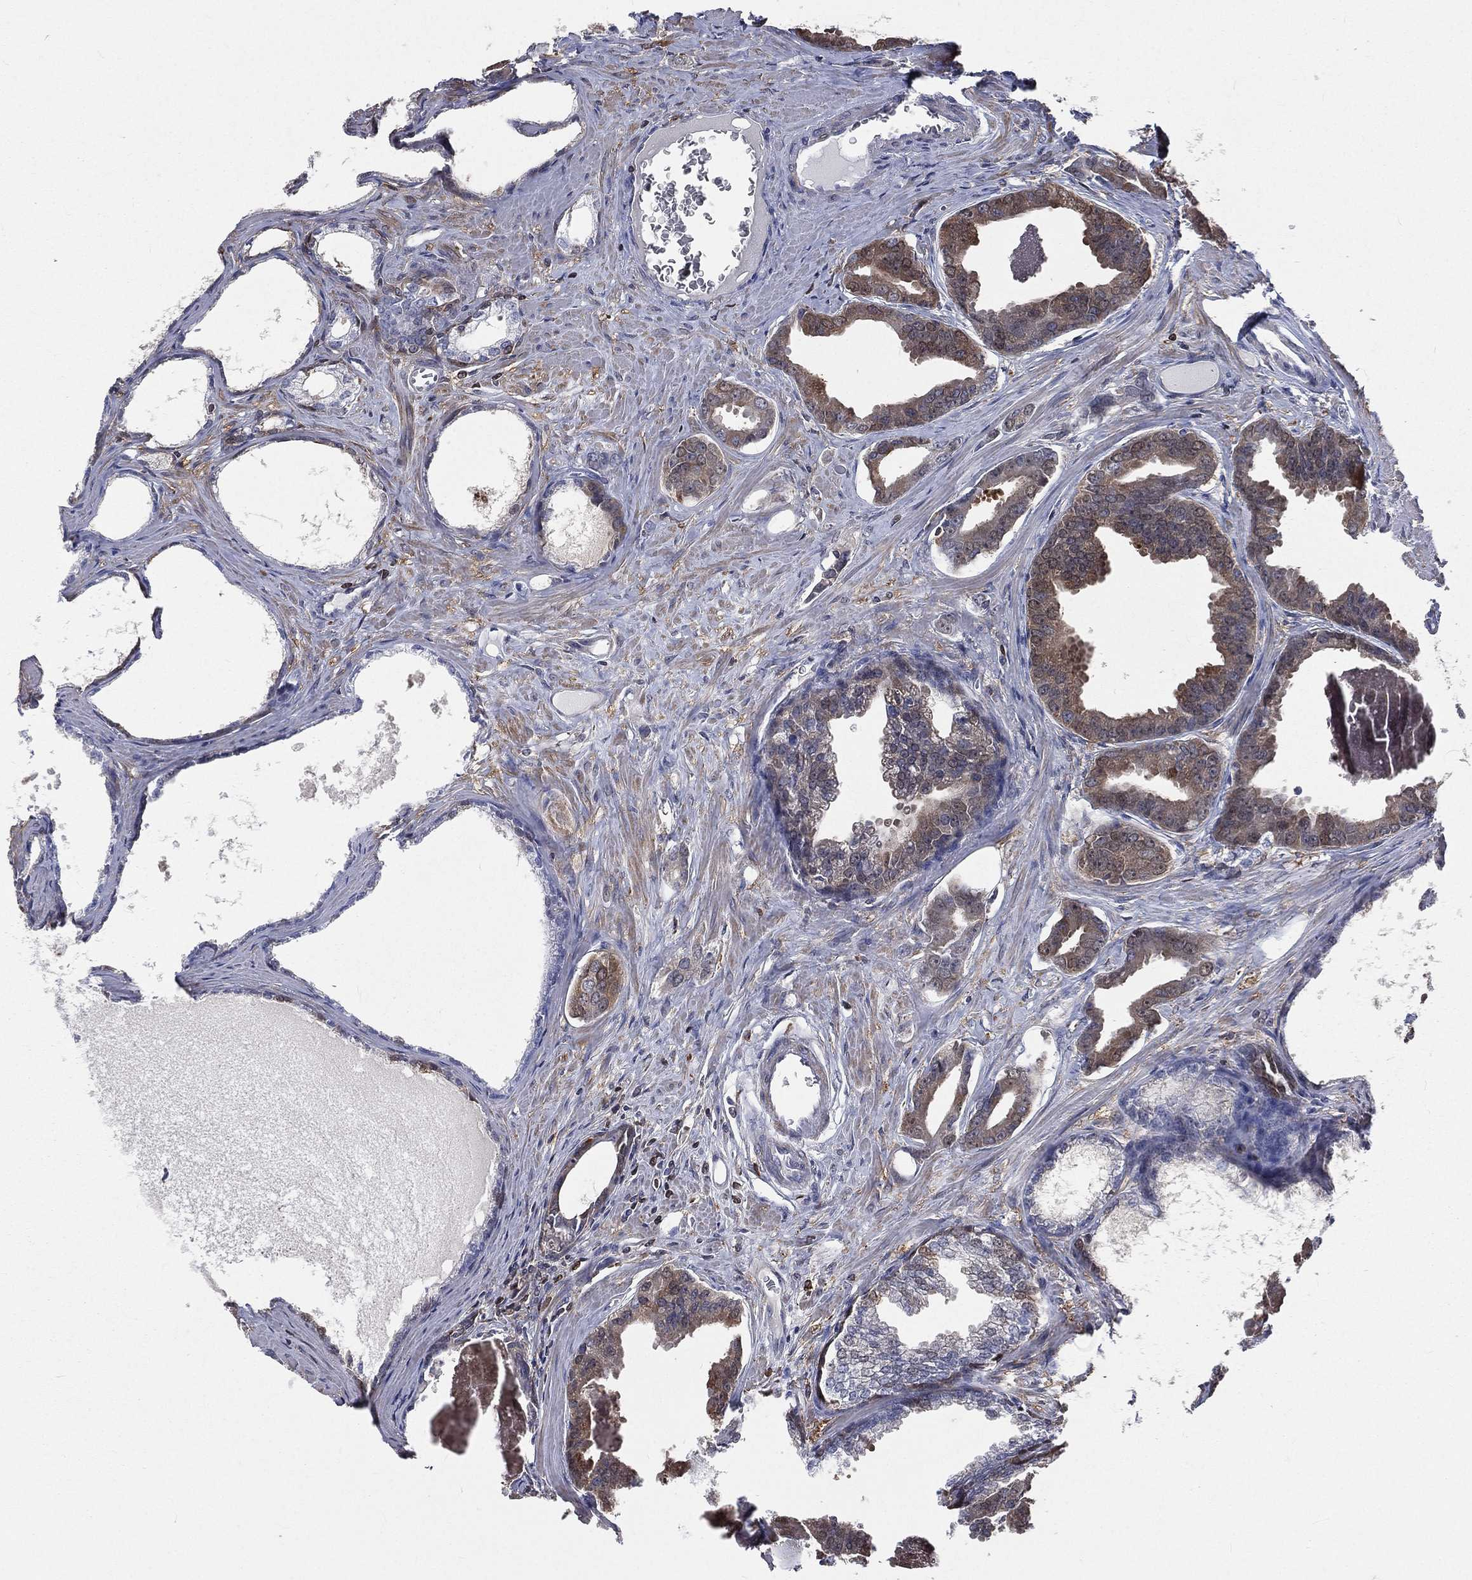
{"staining": {"intensity": "weak", "quantity": "25%-75%", "location": "cytoplasmic/membranous"}, "tissue": "prostate cancer", "cell_type": "Tumor cells", "image_type": "cancer", "snomed": [{"axis": "morphology", "description": "Adenocarcinoma, NOS"}, {"axis": "topography", "description": "Prostate"}], "caption": "Immunohistochemical staining of adenocarcinoma (prostate) exhibits low levels of weak cytoplasmic/membranous expression in about 25%-75% of tumor cells.", "gene": "TBC1D2", "patient": {"sex": "male", "age": 66}}